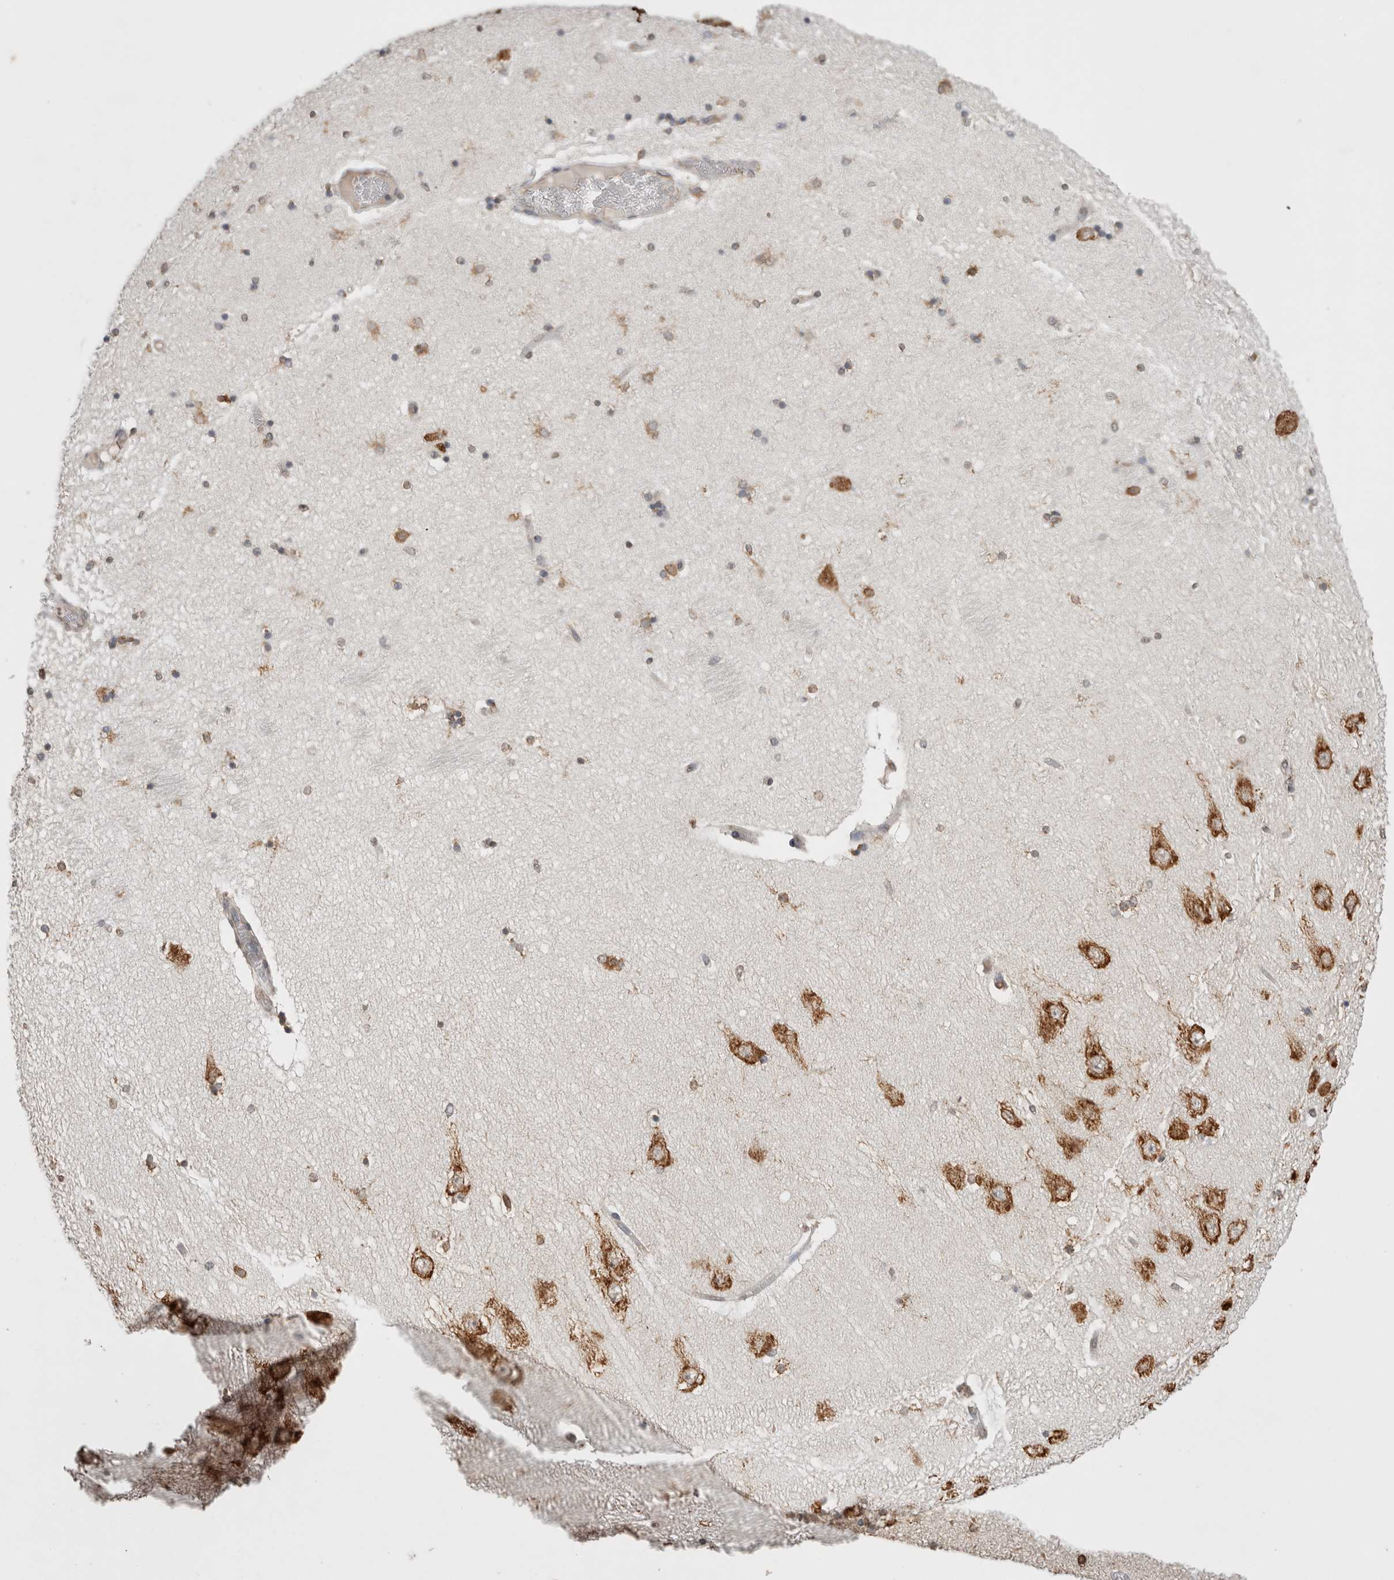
{"staining": {"intensity": "weak", "quantity": "25%-75%", "location": "cytoplasmic/membranous"}, "tissue": "hippocampus", "cell_type": "Glial cells", "image_type": "normal", "snomed": [{"axis": "morphology", "description": "Normal tissue, NOS"}, {"axis": "topography", "description": "Hippocampus"}], "caption": "Weak cytoplasmic/membranous positivity for a protein is identified in approximately 25%-75% of glial cells of benign hippocampus using IHC.", "gene": "NOMO1", "patient": {"sex": "female", "age": 54}}